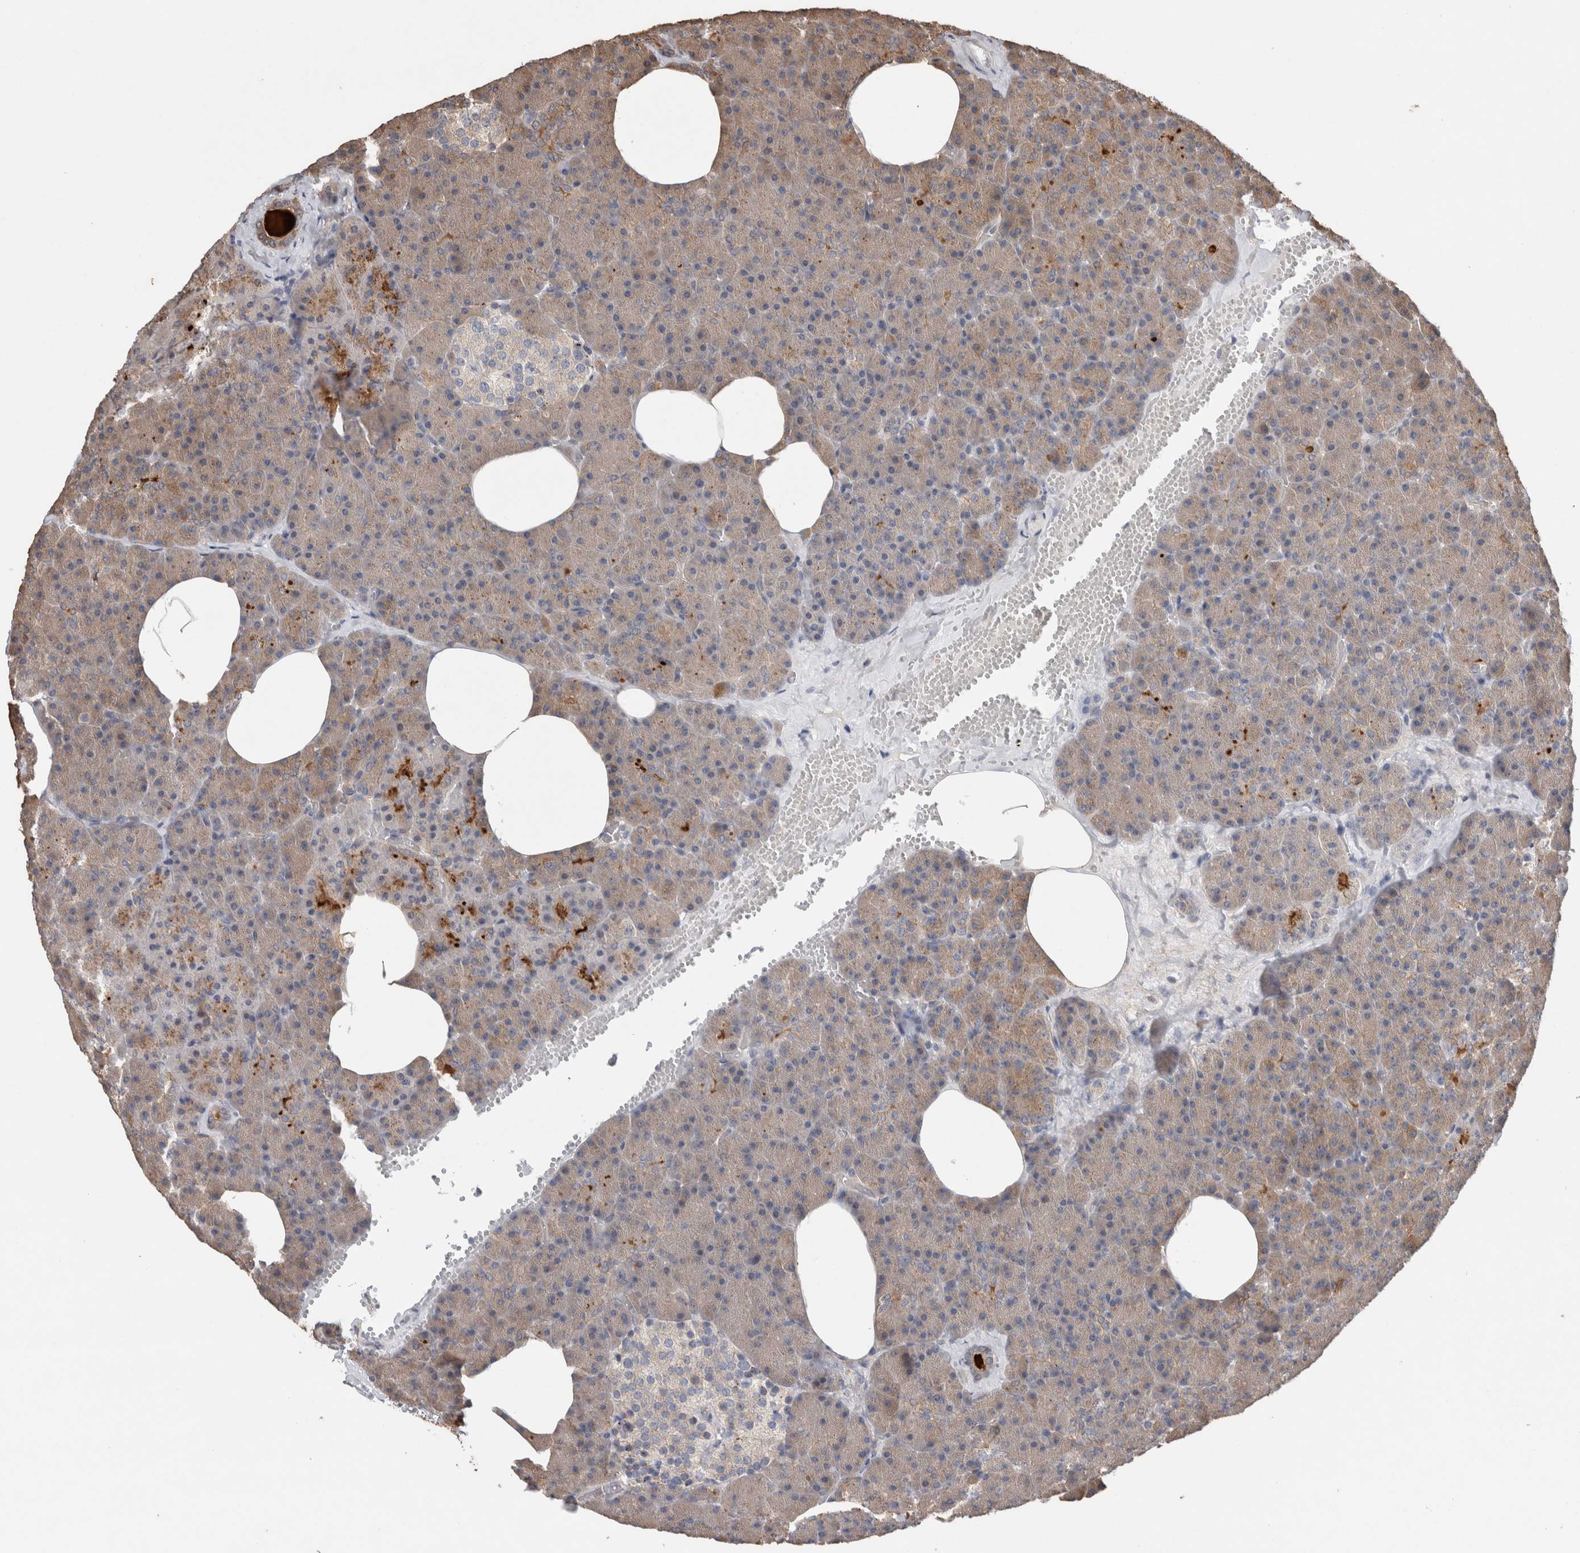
{"staining": {"intensity": "moderate", "quantity": "<25%", "location": "cytoplasmic/membranous"}, "tissue": "pancreas", "cell_type": "Exocrine glandular cells", "image_type": "normal", "snomed": [{"axis": "morphology", "description": "Normal tissue, NOS"}, {"axis": "morphology", "description": "Carcinoid, malignant, NOS"}, {"axis": "topography", "description": "Pancreas"}], "caption": "Pancreas stained with immunohistochemistry exhibits moderate cytoplasmic/membranous expression in approximately <25% of exocrine glandular cells.", "gene": "TRIM5", "patient": {"sex": "female", "age": 35}}